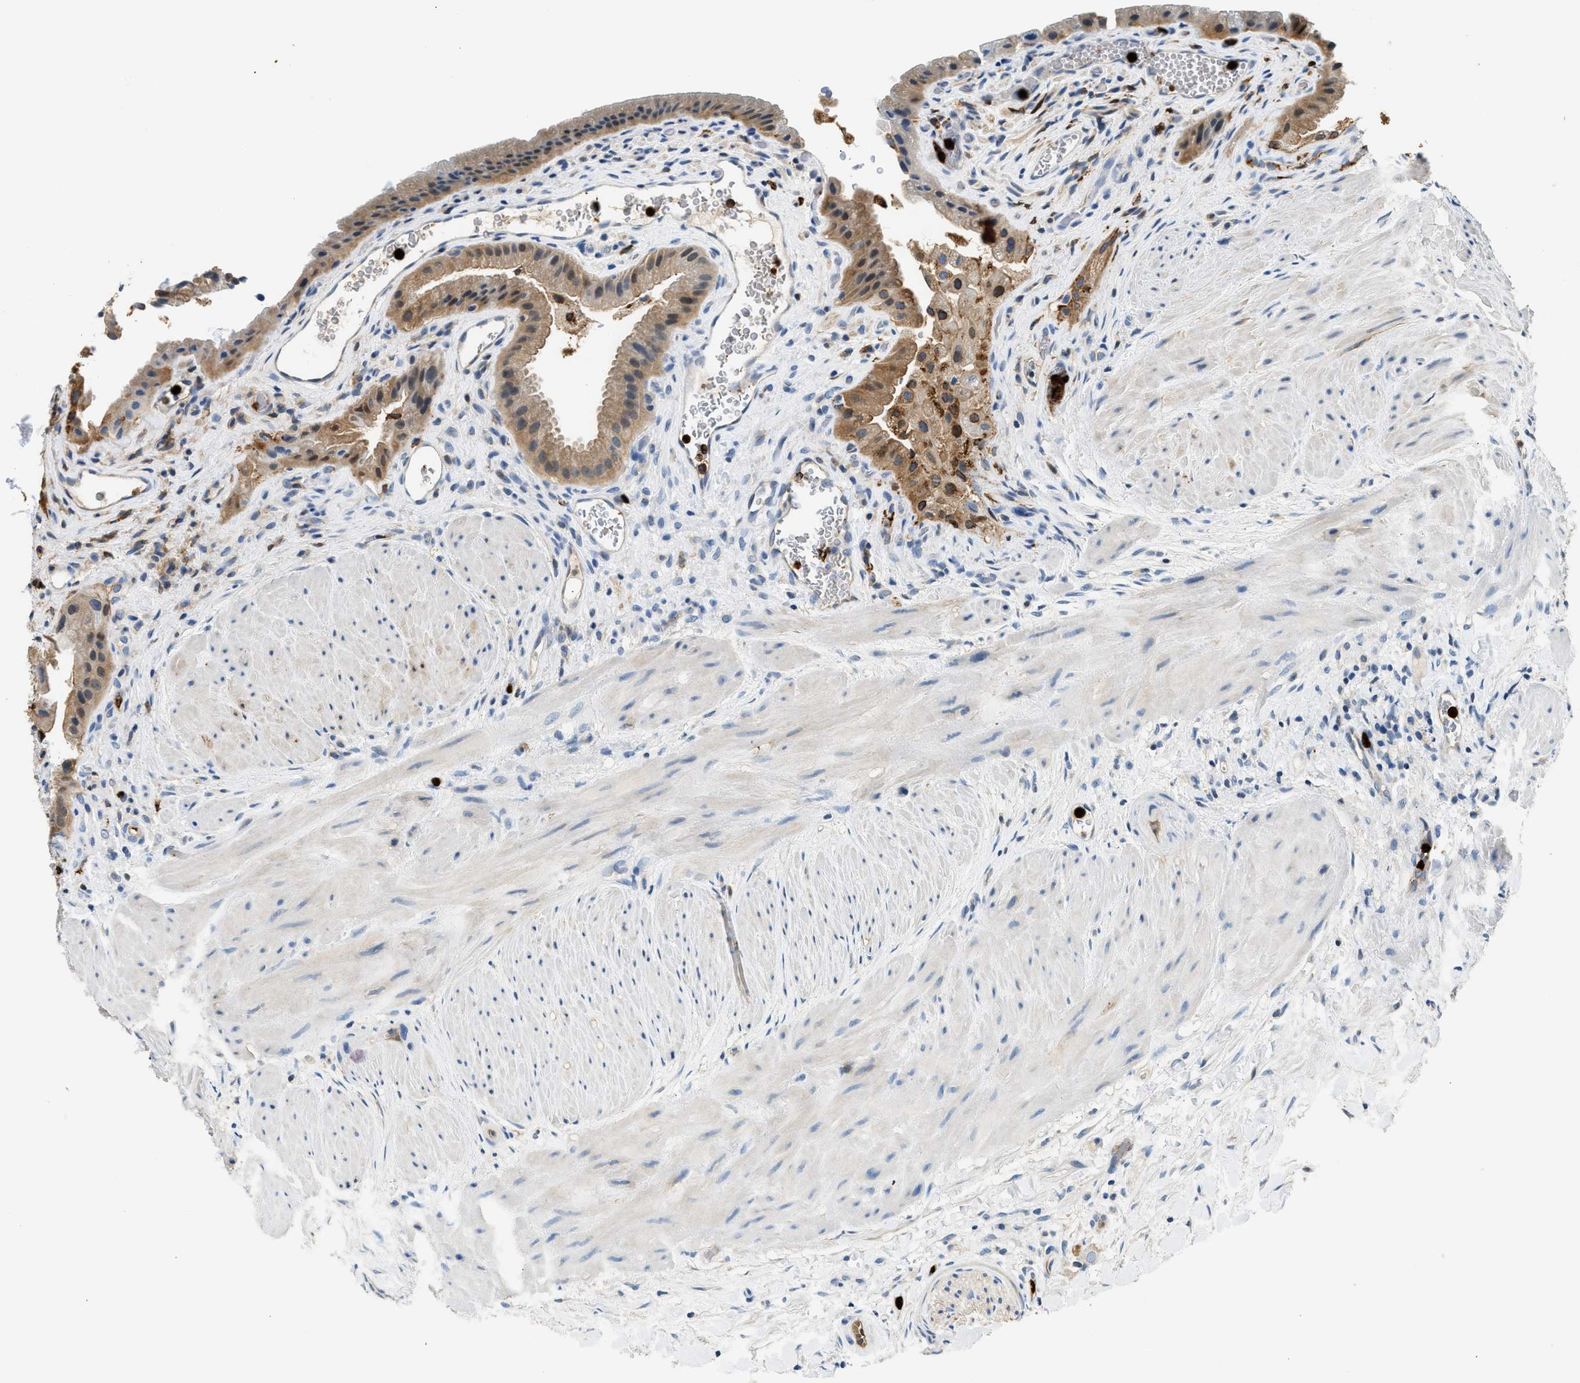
{"staining": {"intensity": "moderate", "quantity": ">75%", "location": "cytoplasmic/membranous,nuclear"}, "tissue": "gallbladder", "cell_type": "Glandular cells", "image_type": "normal", "snomed": [{"axis": "morphology", "description": "Normal tissue, NOS"}, {"axis": "topography", "description": "Gallbladder"}], "caption": "Gallbladder stained with DAB (3,3'-diaminobenzidine) immunohistochemistry demonstrates medium levels of moderate cytoplasmic/membranous,nuclear expression in about >75% of glandular cells.", "gene": "ANXA3", "patient": {"sex": "male", "age": 49}}